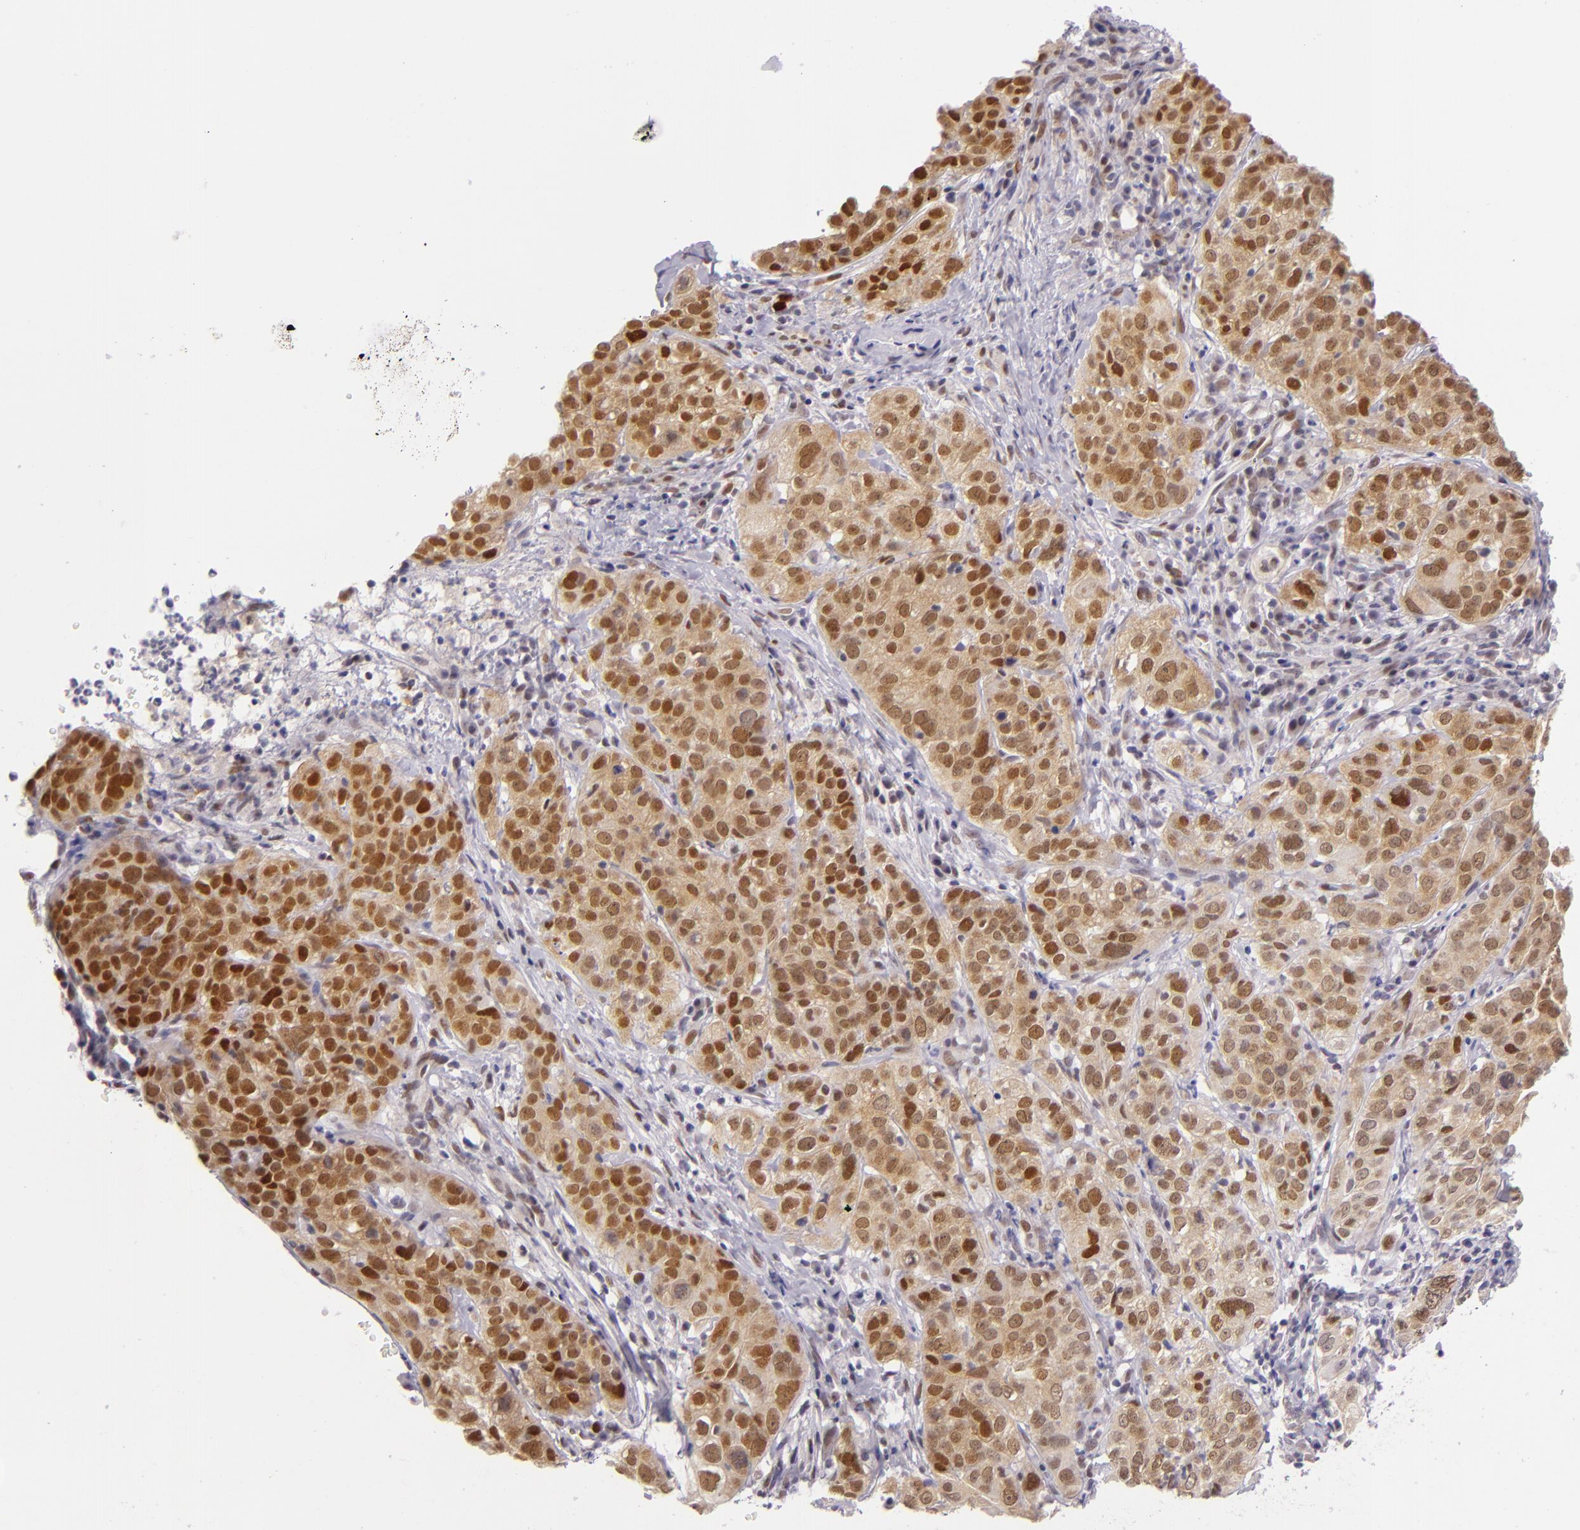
{"staining": {"intensity": "moderate", "quantity": ">75%", "location": "cytoplasmic/membranous,nuclear"}, "tissue": "cervical cancer", "cell_type": "Tumor cells", "image_type": "cancer", "snomed": [{"axis": "morphology", "description": "Squamous cell carcinoma, NOS"}, {"axis": "topography", "description": "Cervix"}], "caption": "Immunohistochemical staining of human squamous cell carcinoma (cervical) reveals medium levels of moderate cytoplasmic/membranous and nuclear staining in about >75% of tumor cells.", "gene": "CSE1L", "patient": {"sex": "female", "age": 38}}